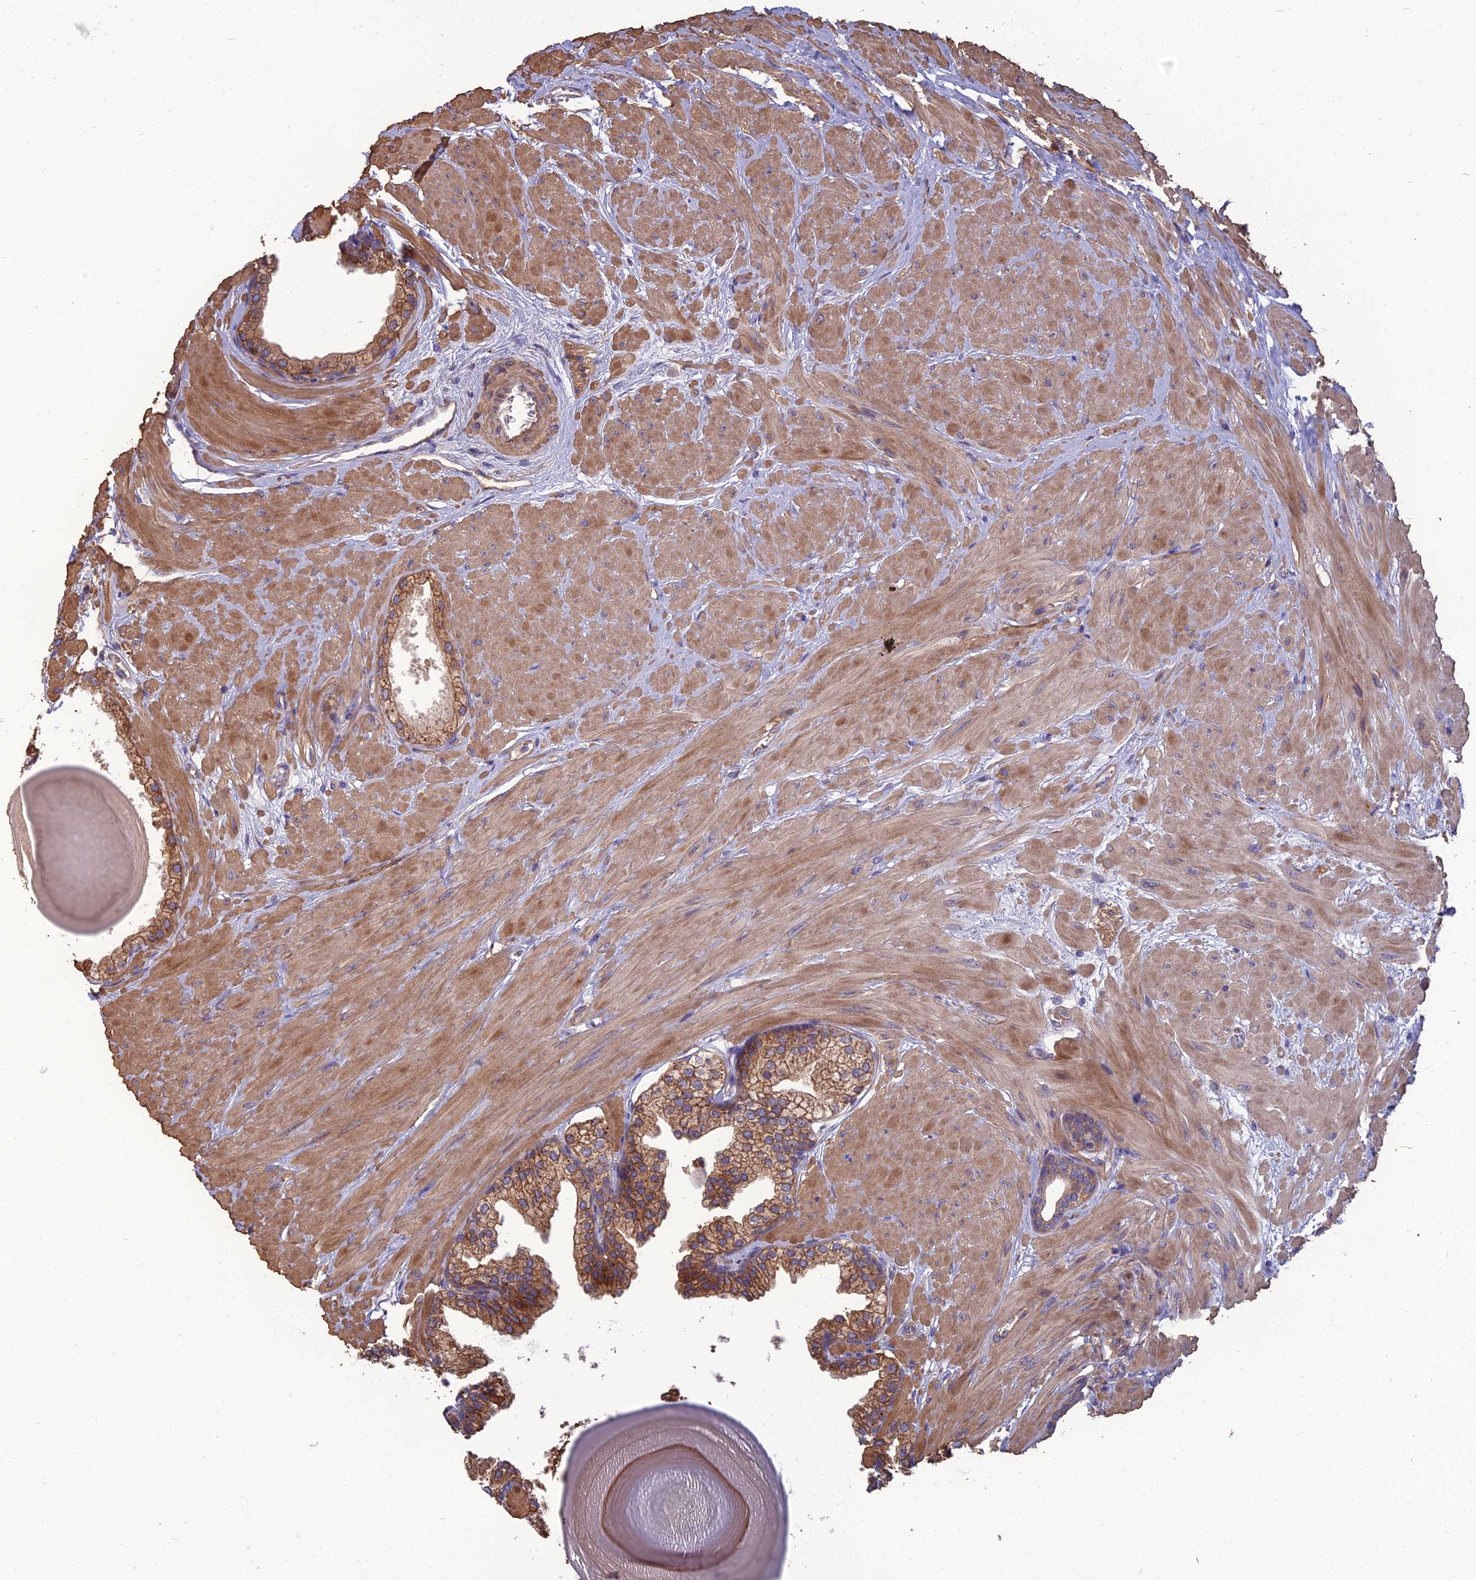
{"staining": {"intensity": "moderate", "quantity": "25%-75%", "location": "cytoplasmic/membranous"}, "tissue": "prostate", "cell_type": "Glandular cells", "image_type": "normal", "snomed": [{"axis": "morphology", "description": "Normal tissue, NOS"}, {"axis": "topography", "description": "Prostate"}], "caption": "Immunohistochemical staining of benign human prostate demonstrates medium levels of moderate cytoplasmic/membranous expression in approximately 25%-75% of glandular cells.", "gene": "WDR24", "patient": {"sex": "male", "age": 48}}